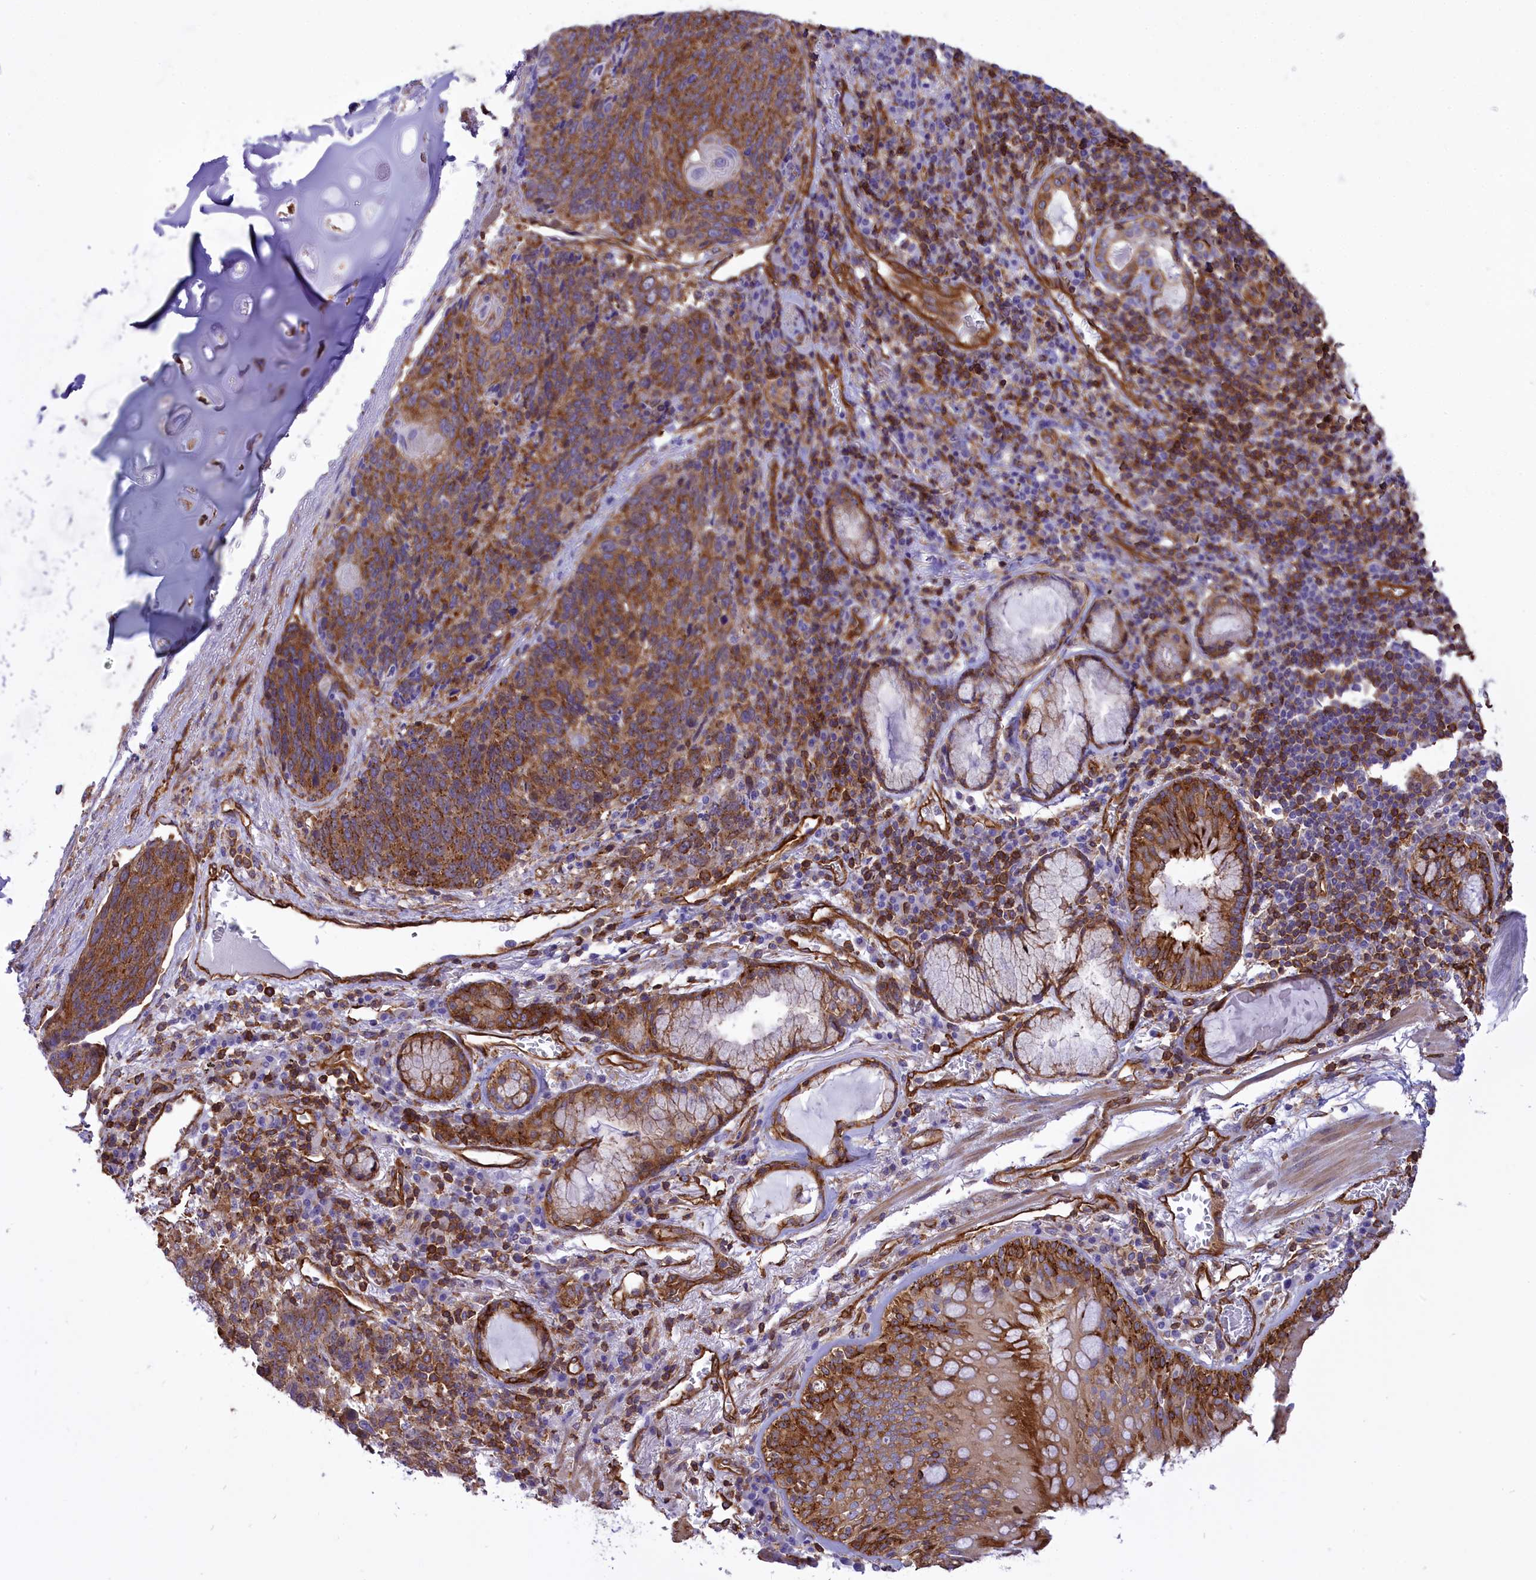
{"staining": {"intensity": "moderate", "quantity": ">75%", "location": "cytoplasmic/membranous"}, "tissue": "lung cancer", "cell_type": "Tumor cells", "image_type": "cancer", "snomed": [{"axis": "morphology", "description": "Squamous cell carcinoma, NOS"}, {"axis": "topography", "description": "Lung"}], "caption": "This is a micrograph of immunohistochemistry staining of squamous cell carcinoma (lung), which shows moderate staining in the cytoplasmic/membranous of tumor cells.", "gene": "SEPTIN9", "patient": {"sex": "male", "age": 66}}